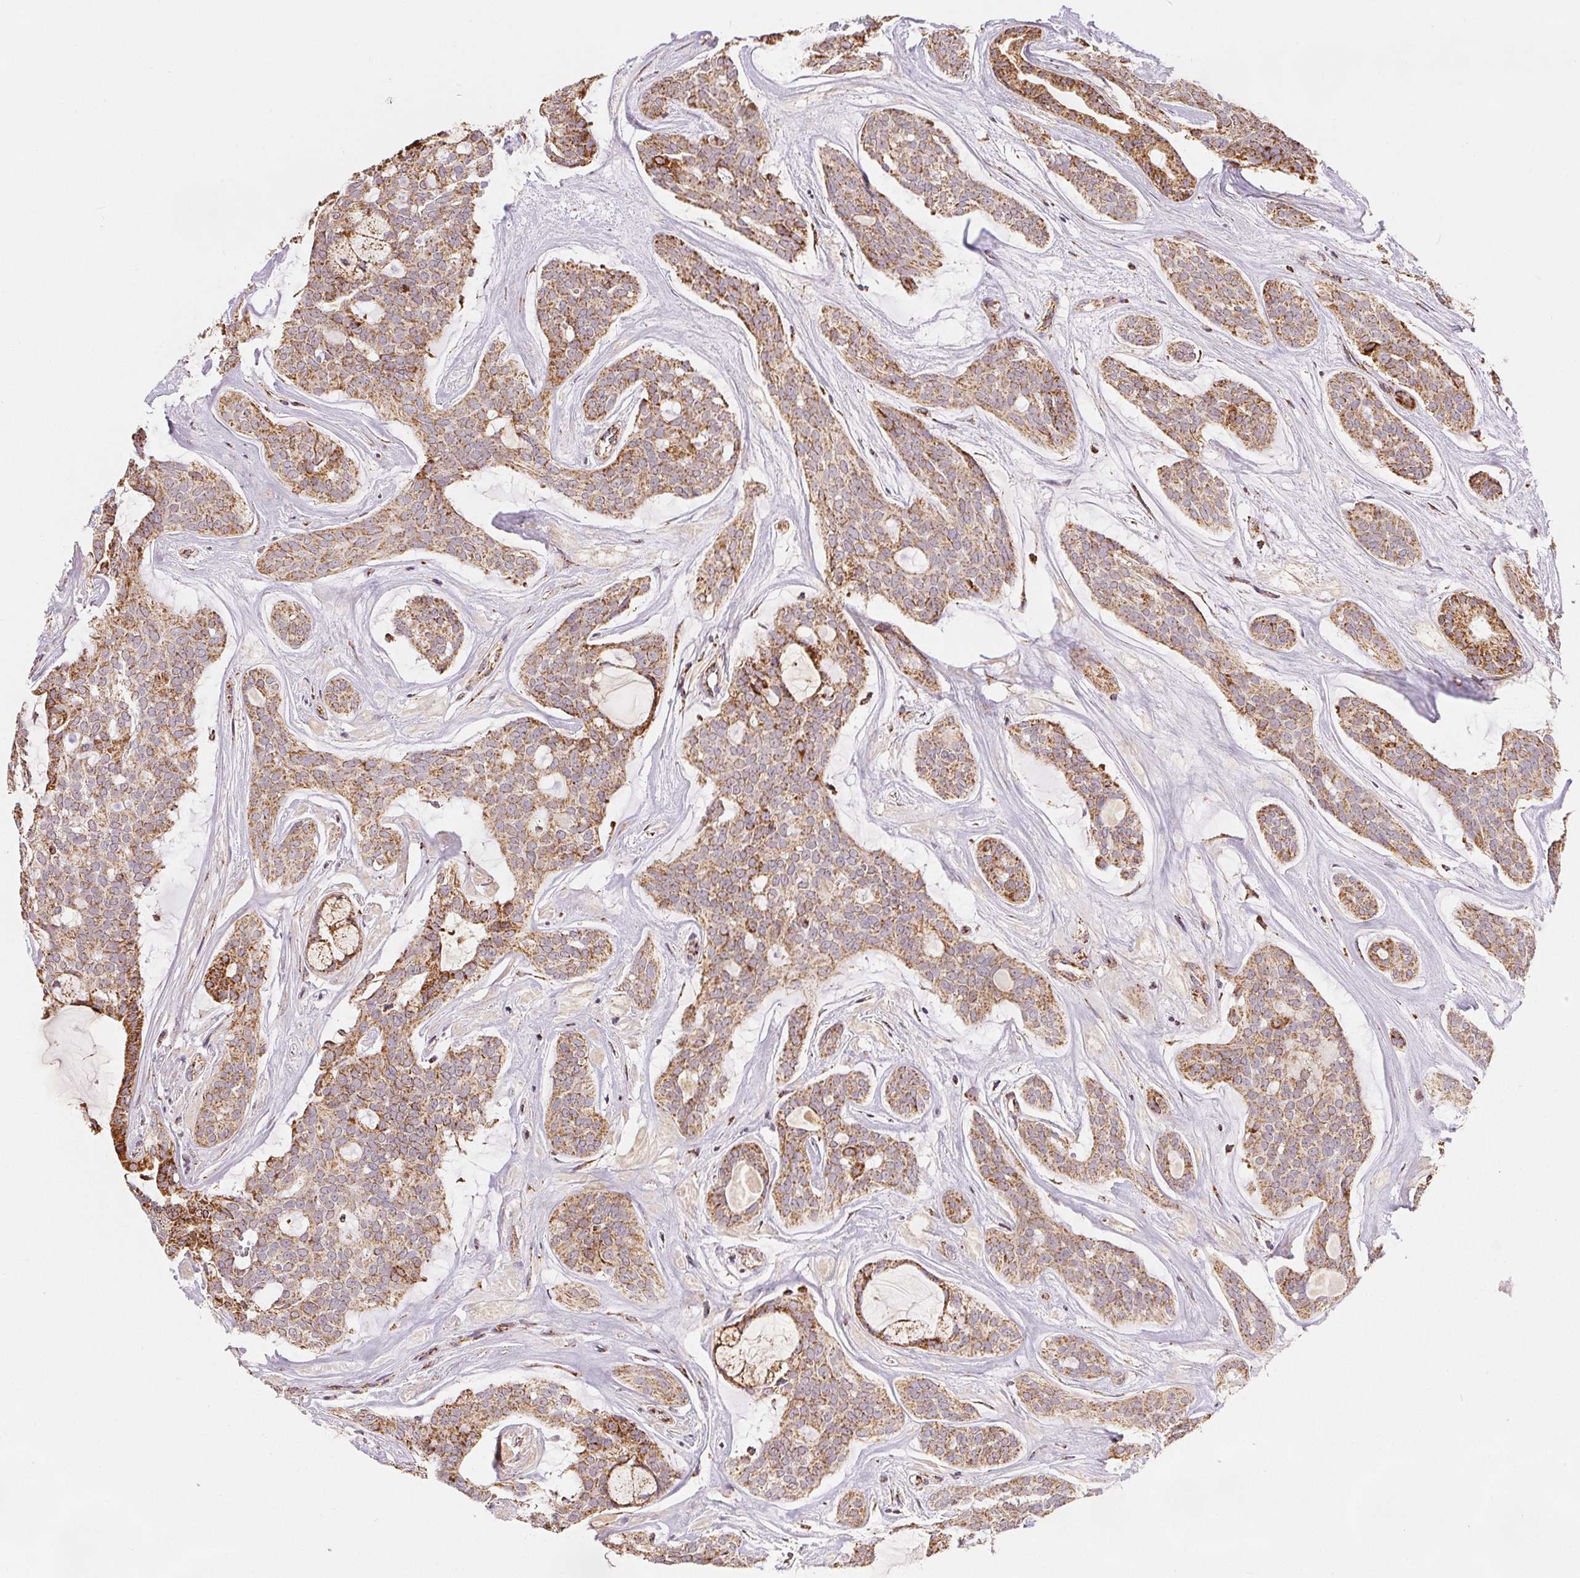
{"staining": {"intensity": "weak", "quantity": ">75%", "location": "cytoplasmic/membranous"}, "tissue": "head and neck cancer", "cell_type": "Tumor cells", "image_type": "cancer", "snomed": [{"axis": "morphology", "description": "Adenocarcinoma, NOS"}, {"axis": "topography", "description": "Head-Neck"}], "caption": "A brown stain highlights weak cytoplasmic/membranous positivity of a protein in human head and neck adenocarcinoma tumor cells.", "gene": "SDHB", "patient": {"sex": "male", "age": 66}}